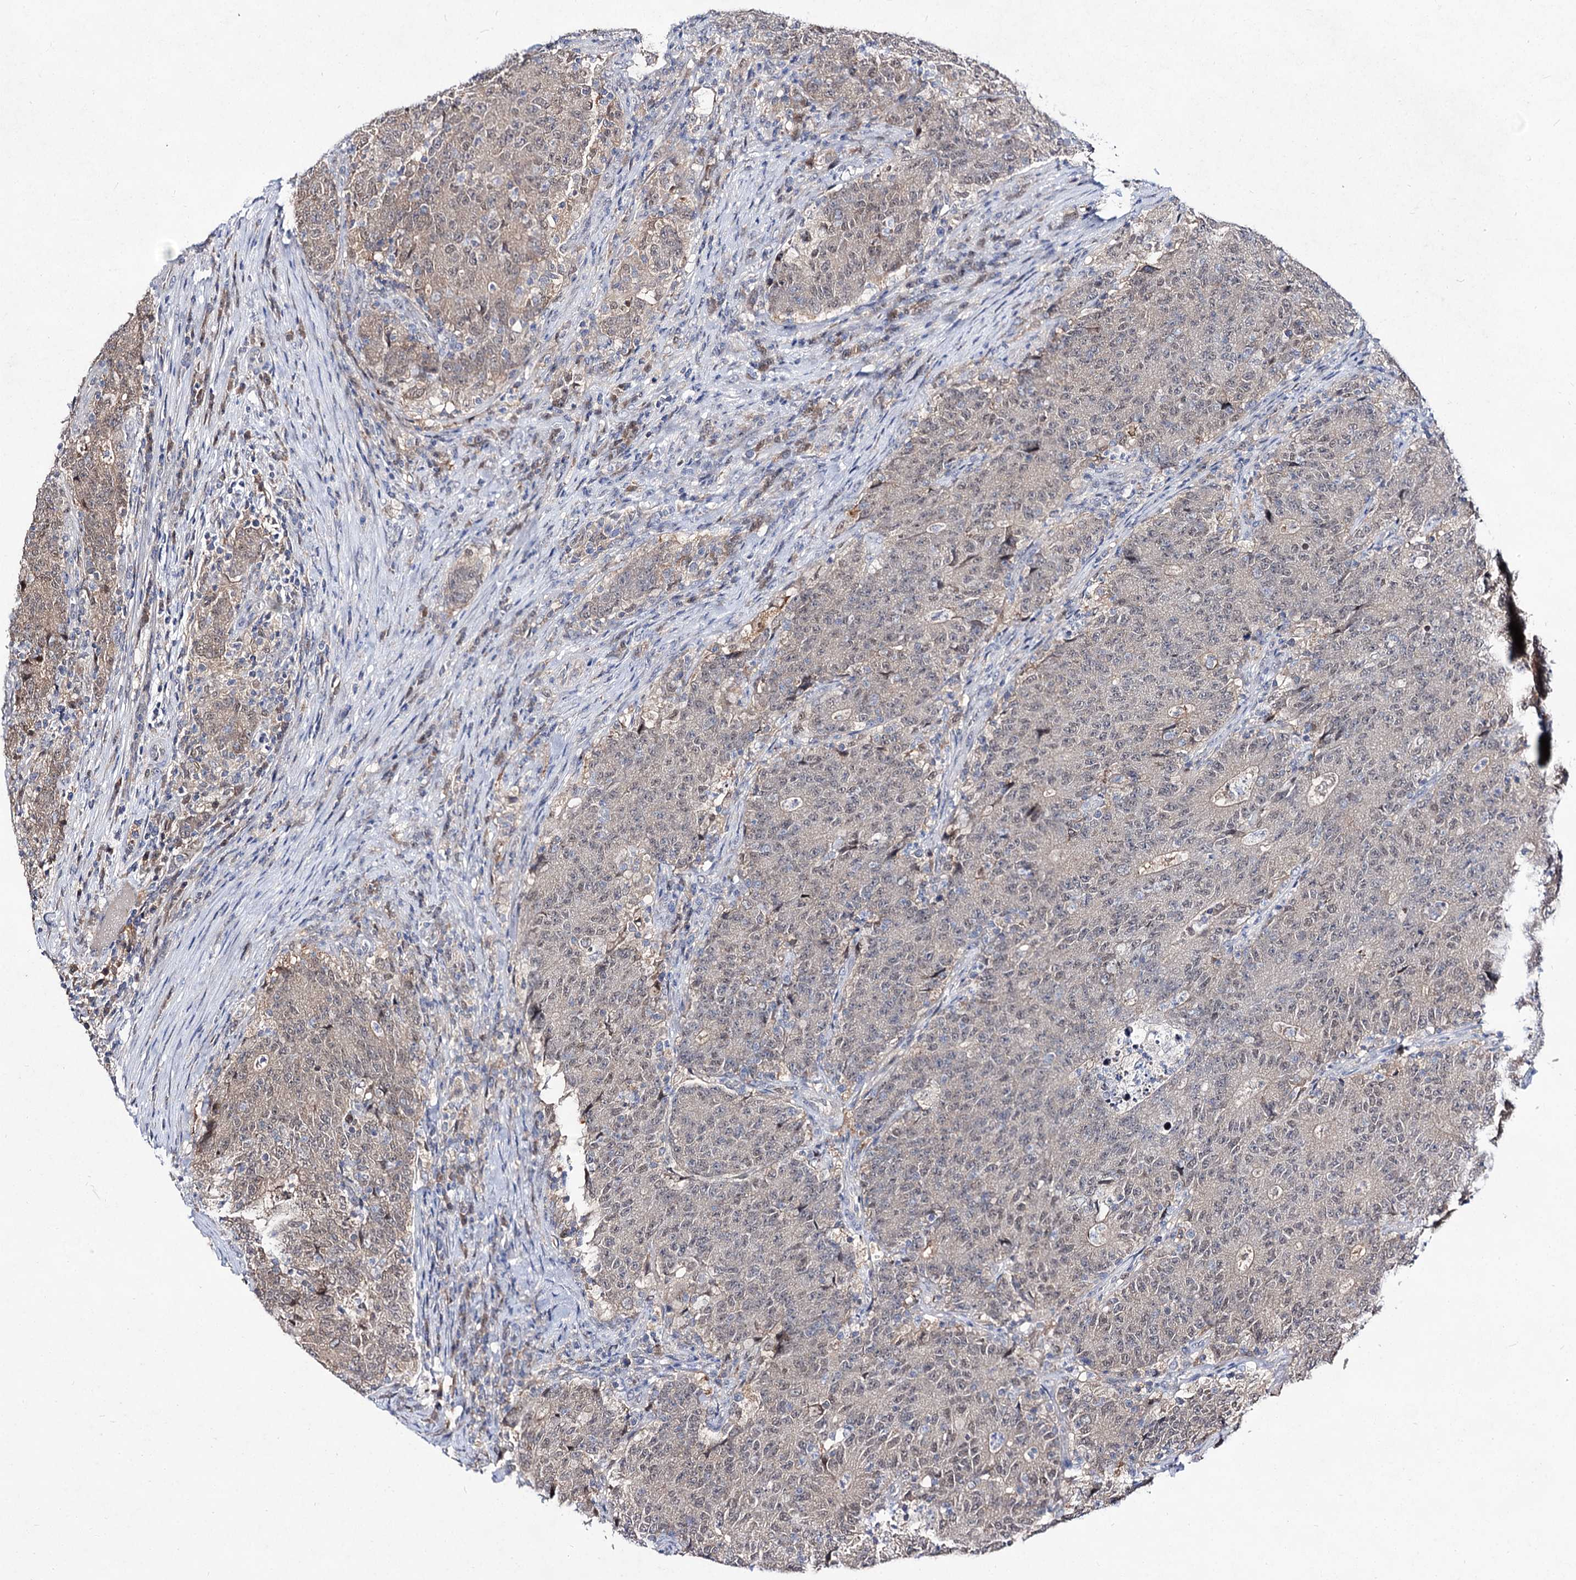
{"staining": {"intensity": "negative", "quantity": "none", "location": "none"}, "tissue": "colorectal cancer", "cell_type": "Tumor cells", "image_type": "cancer", "snomed": [{"axis": "morphology", "description": "Adenocarcinoma, NOS"}, {"axis": "topography", "description": "Colon"}], "caption": "IHC micrograph of neoplastic tissue: human adenocarcinoma (colorectal) stained with DAB (3,3'-diaminobenzidine) exhibits no significant protein staining in tumor cells.", "gene": "ACTR6", "patient": {"sex": "female", "age": 75}}